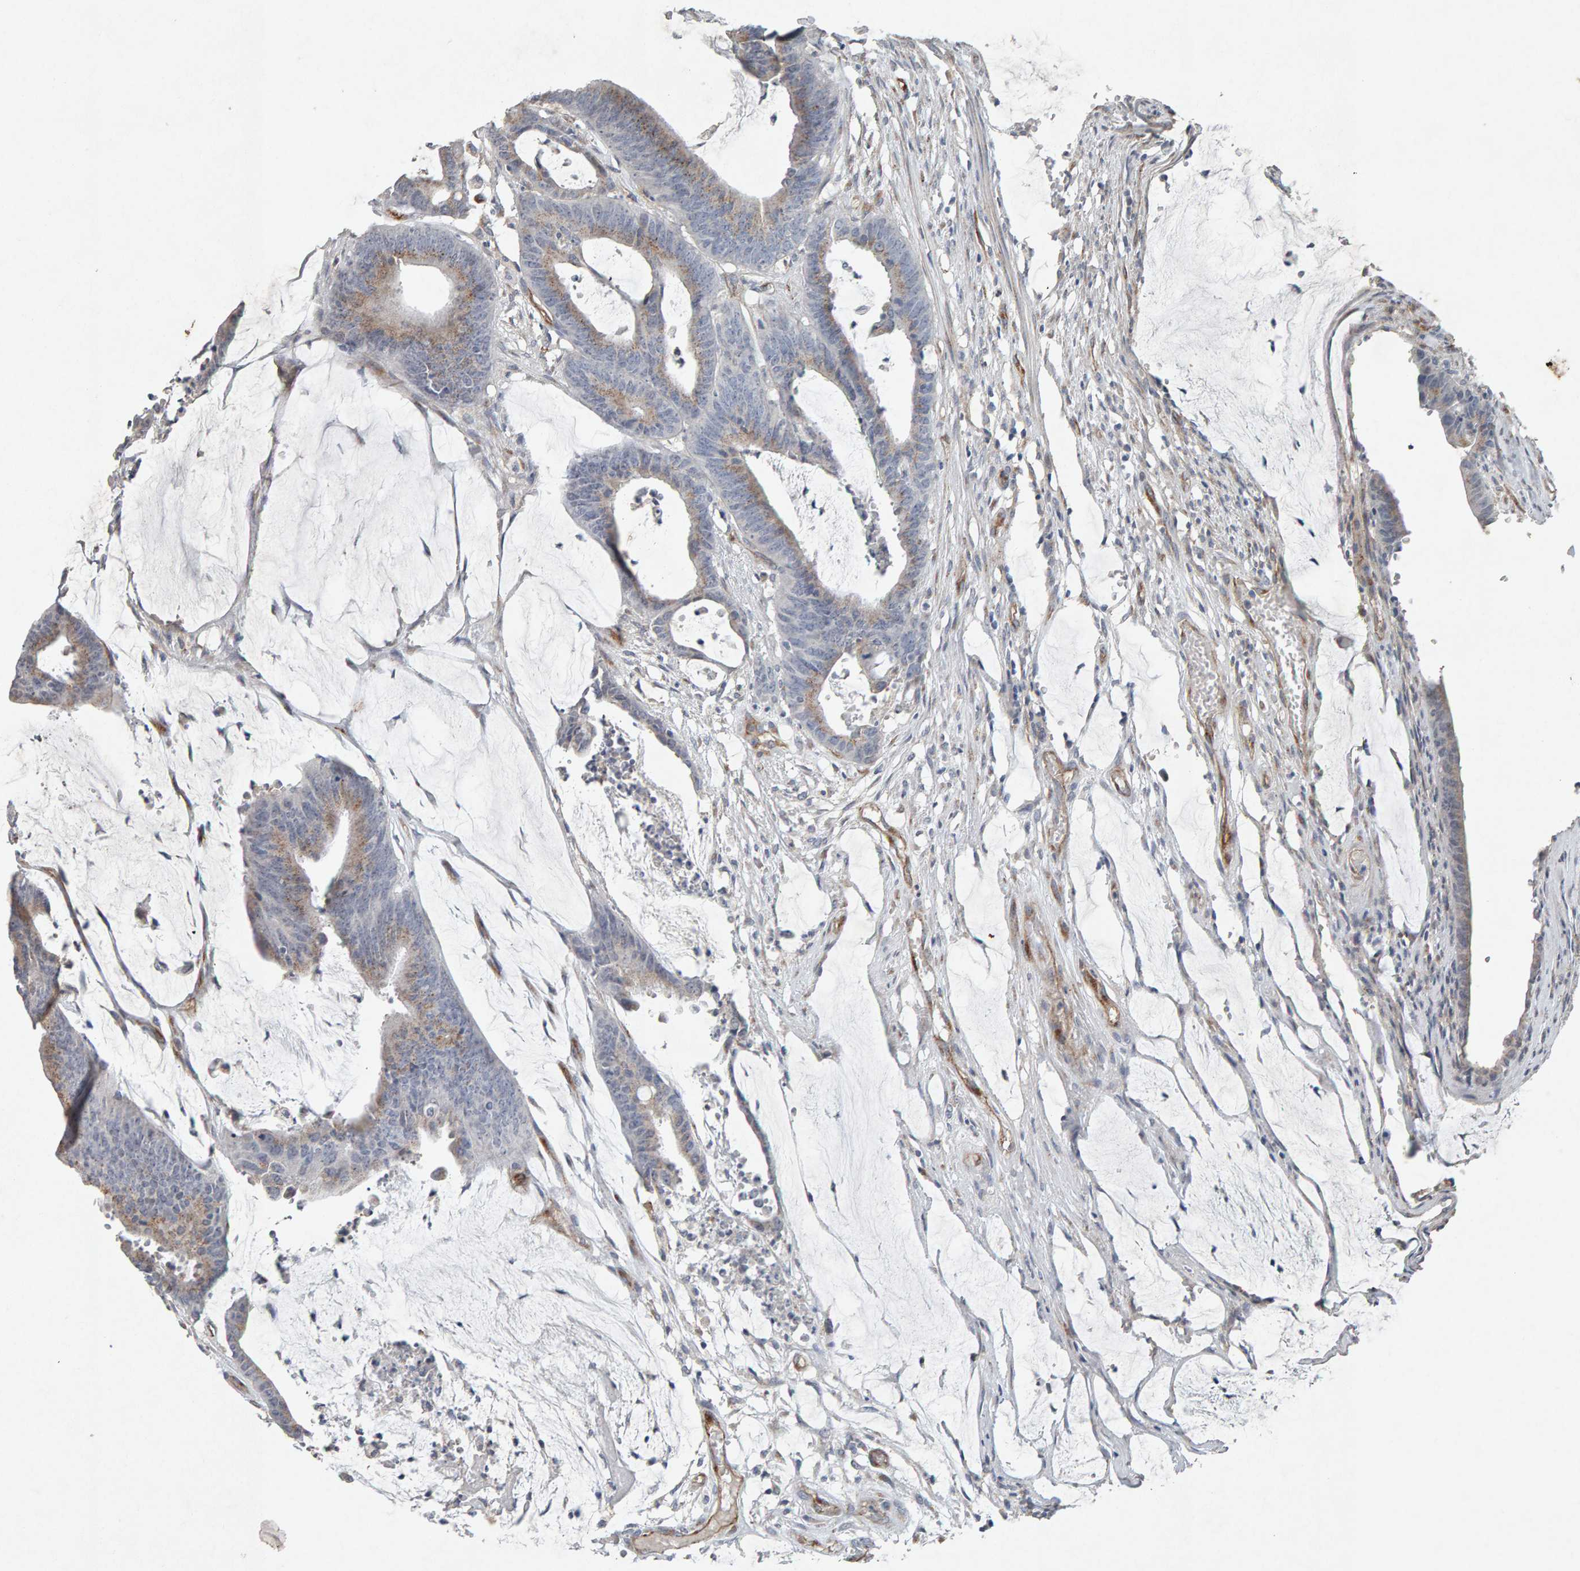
{"staining": {"intensity": "weak", "quantity": ">75%", "location": "cytoplasmic/membranous"}, "tissue": "colorectal cancer", "cell_type": "Tumor cells", "image_type": "cancer", "snomed": [{"axis": "morphology", "description": "Adenocarcinoma, NOS"}, {"axis": "topography", "description": "Rectum"}], "caption": "Immunohistochemistry (IHC) of human adenocarcinoma (colorectal) exhibits low levels of weak cytoplasmic/membranous positivity in approximately >75% of tumor cells. Nuclei are stained in blue.", "gene": "PTPRM", "patient": {"sex": "female", "age": 66}}